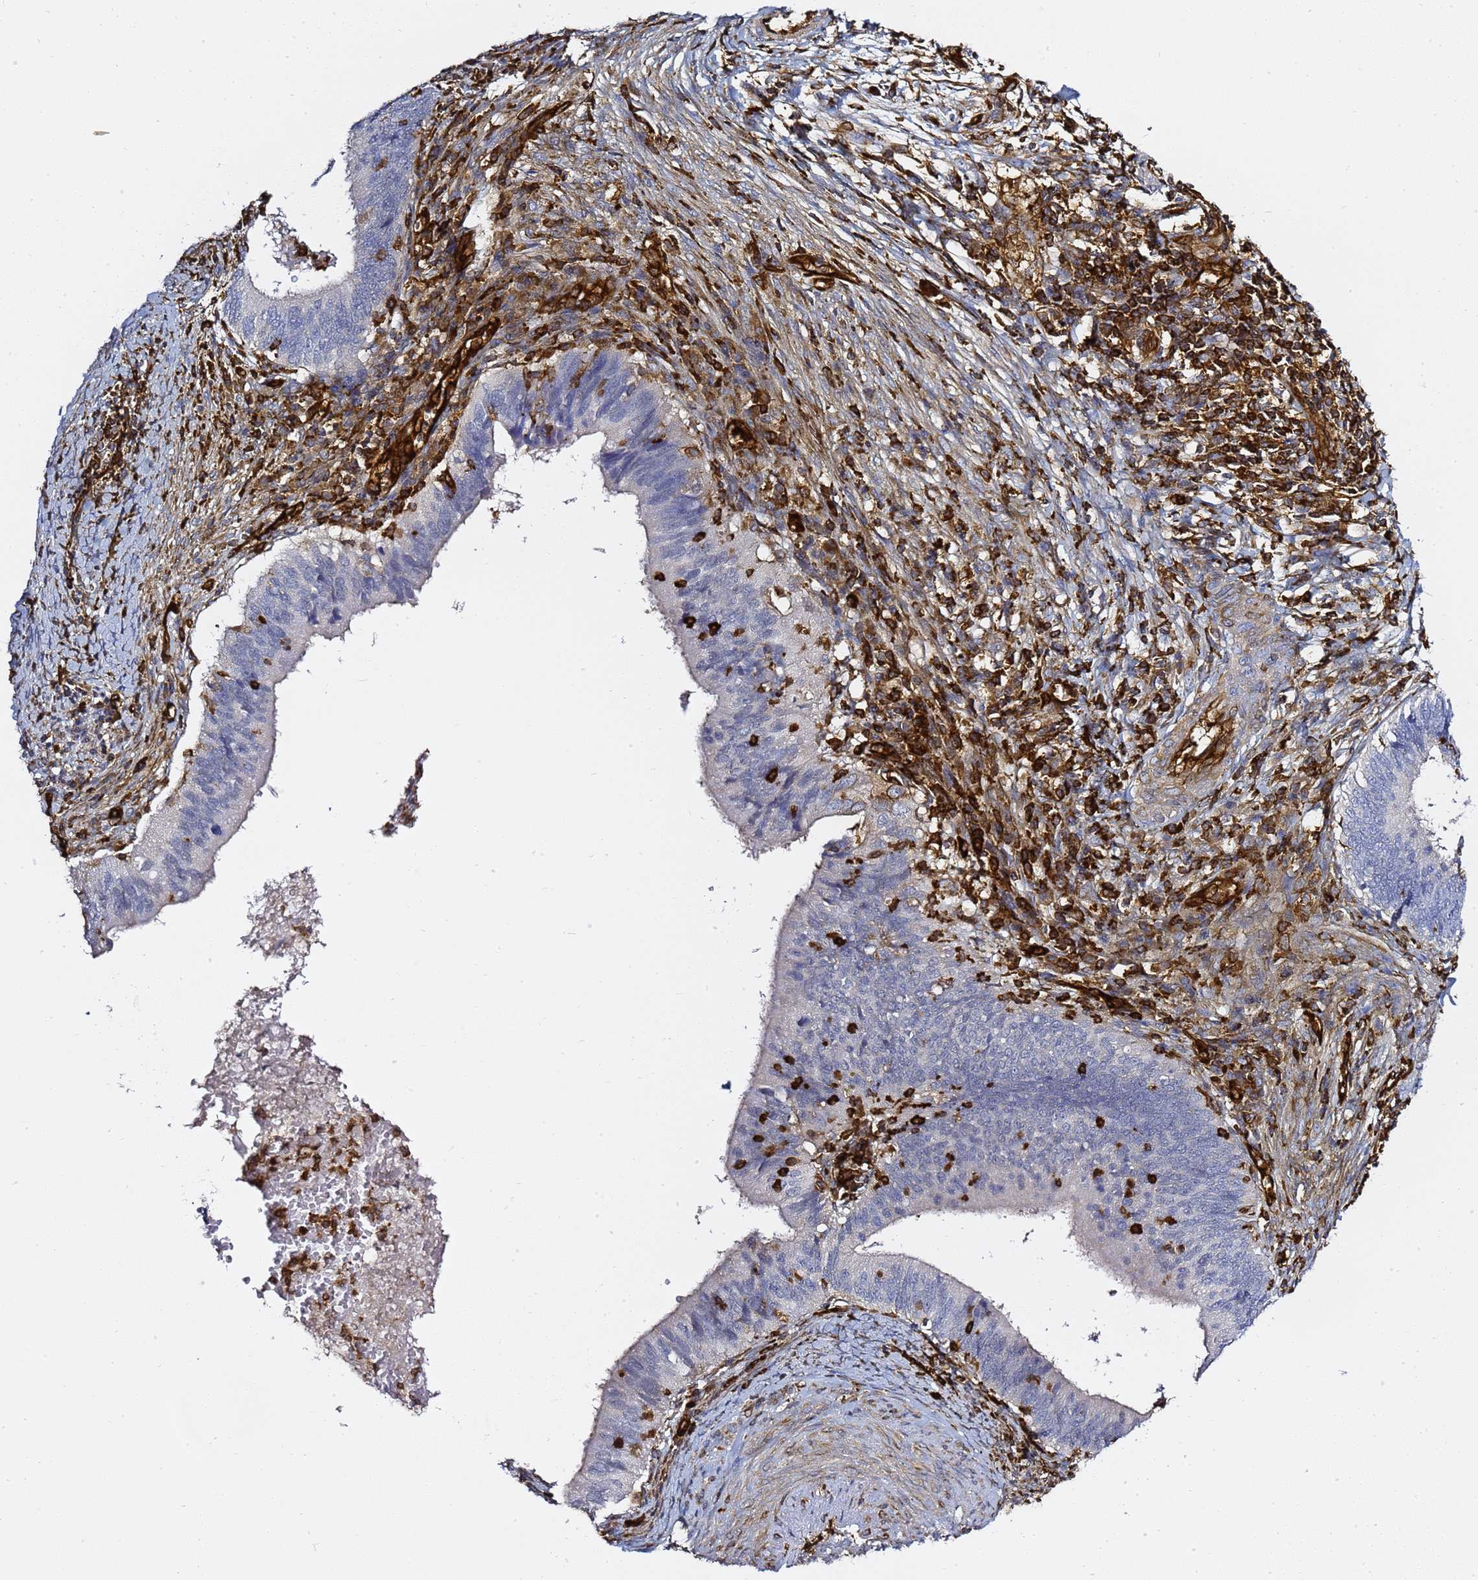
{"staining": {"intensity": "negative", "quantity": "none", "location": "none"}, "tissue": "cervical cancer", "cell_type": "Tumor cells", "image_type": "cancer", "snomed": [{"axis": "morphology", "description": "Adenocarcinoma, NOS"}, {"axis": "topography", "description": "Cervix"}], "caption": "Tumor cells show no significant protein positivity in cervical cancer.", "gene": "ZBTB8OS", "patient": {"sex": "female", "age": 42}}